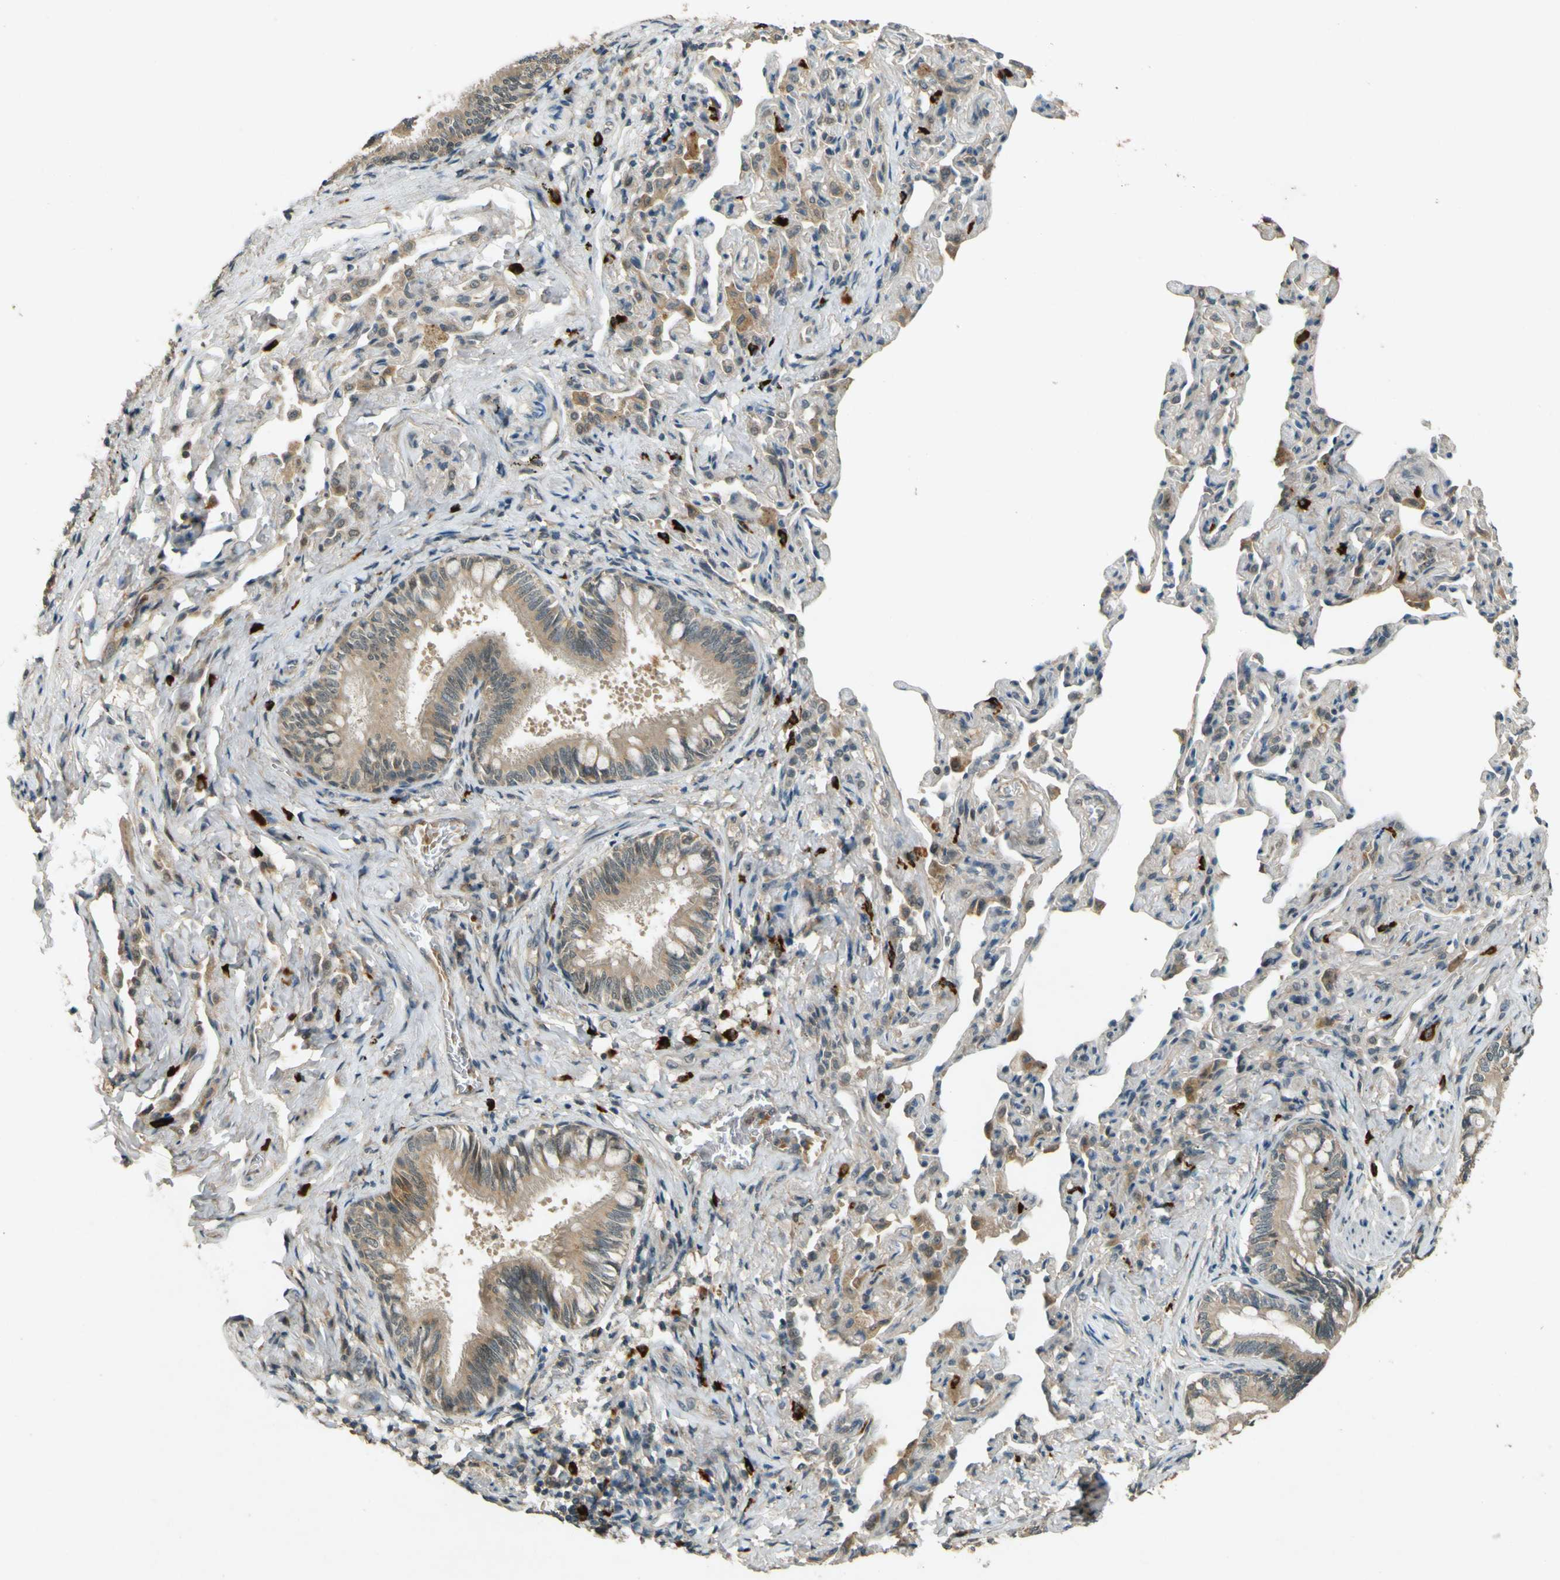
{"staining": {"intensity": "moderate", "quantity": ">75%", "location": "cytoplasmic/membranous"}, "tissue": "bronchus", "cell_type": "Respiratory epithelial cells", "image_type": "normal", "snomed": [{"axis": "morphology", "description": "Normal tissue, NOS"}, {"axis": "topography", "description": "Bronchus"}, {"axis": "topography", "description": "Lung"}], "caption": "Moderate cytoplasmic/membranous staining for a protein is appreciated in approximately >75% of respiratory epithelial cells of unremarkable bronchus using IHC.", "gene": "MPDZ", "patient": {"sex": "male", "age": 64}}